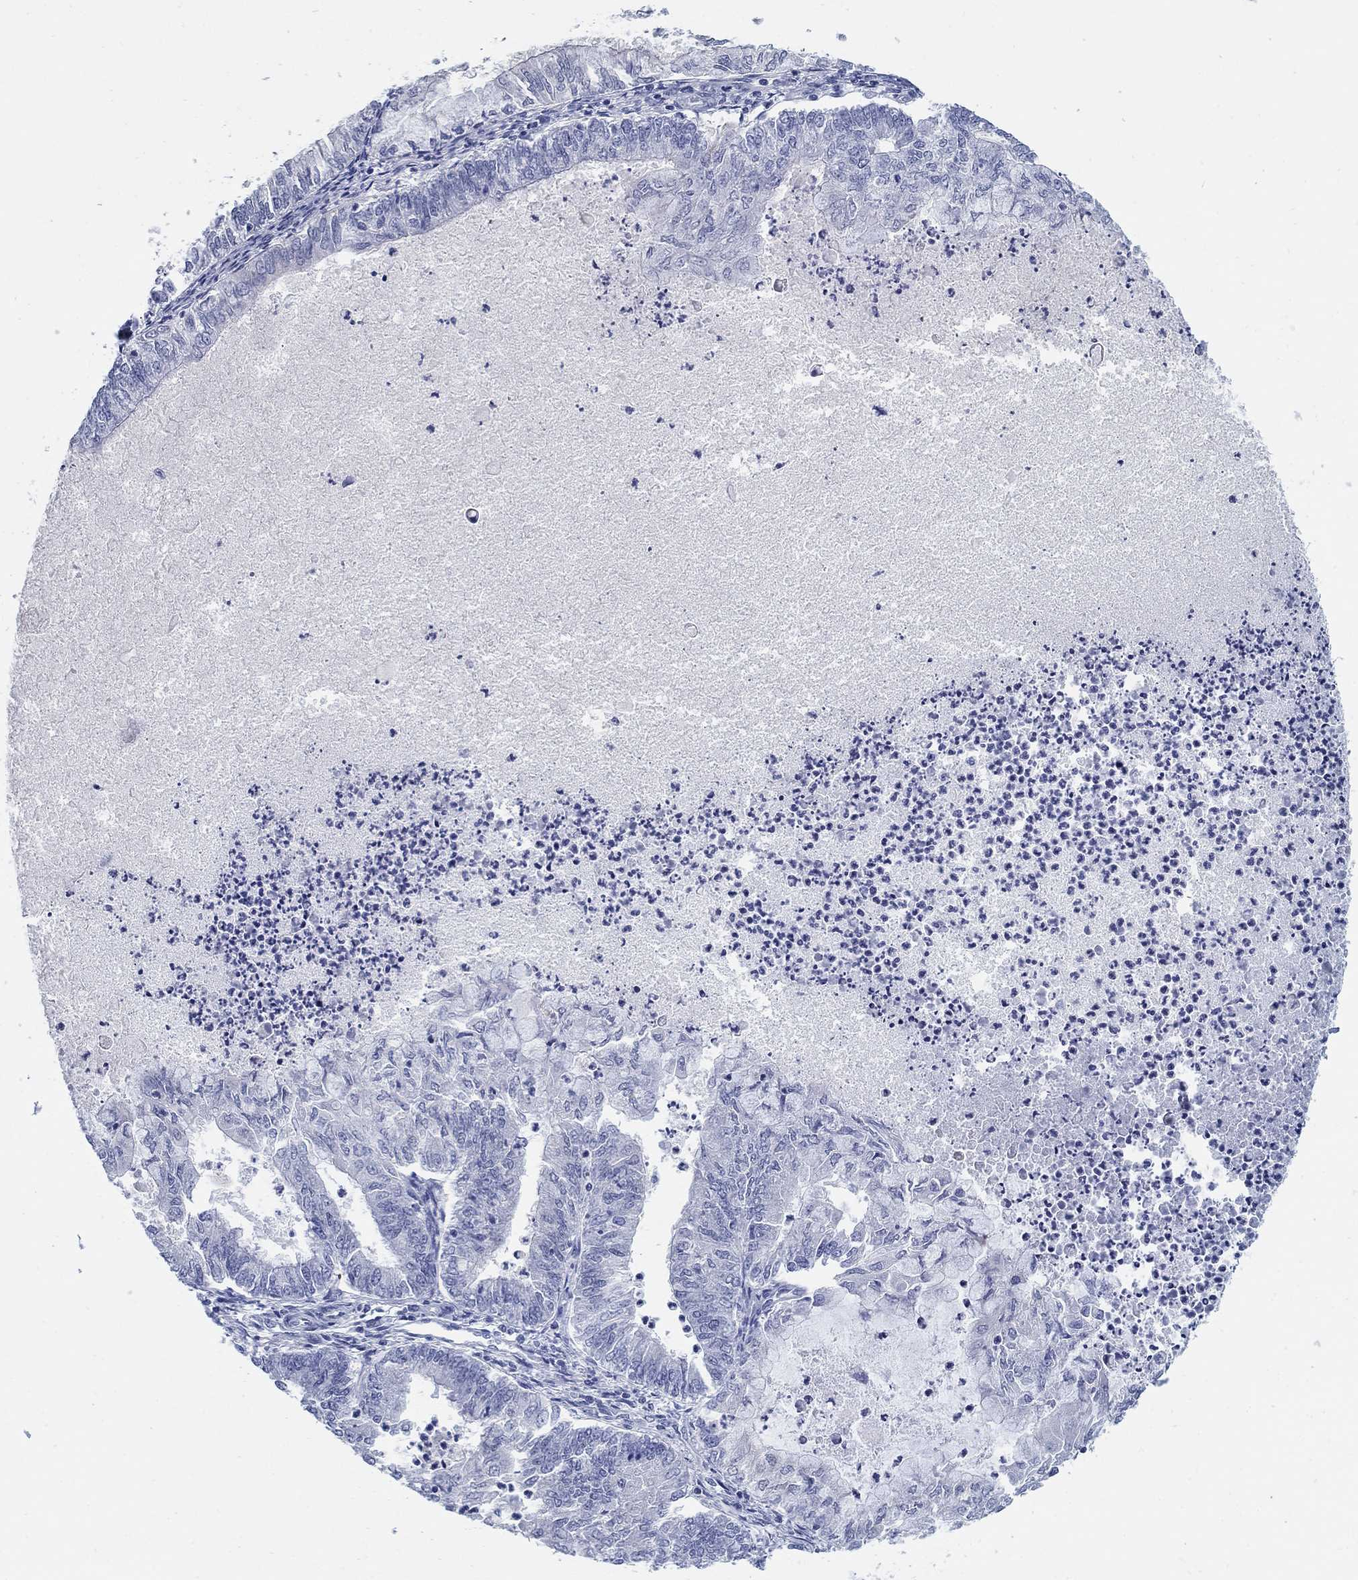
{"staining": {"intensity": "negative", "quantity": "none", "location": "none"}, "tissue": "endometrial cancer", "cell_type": "Tumor cells", "image_type": "cancer", "snomed": [{"axis": "morphology", "description": "Adenocarcinoma, NOS"}, {"axis": "topography", "description": "Endometrium"}], "caption": "A micrograph of endometrial cancer stained for a protein displays no brown staining in tumor cells.", "gene": "AKR1C2", "patient": {"sex": "female", "age": 59}}